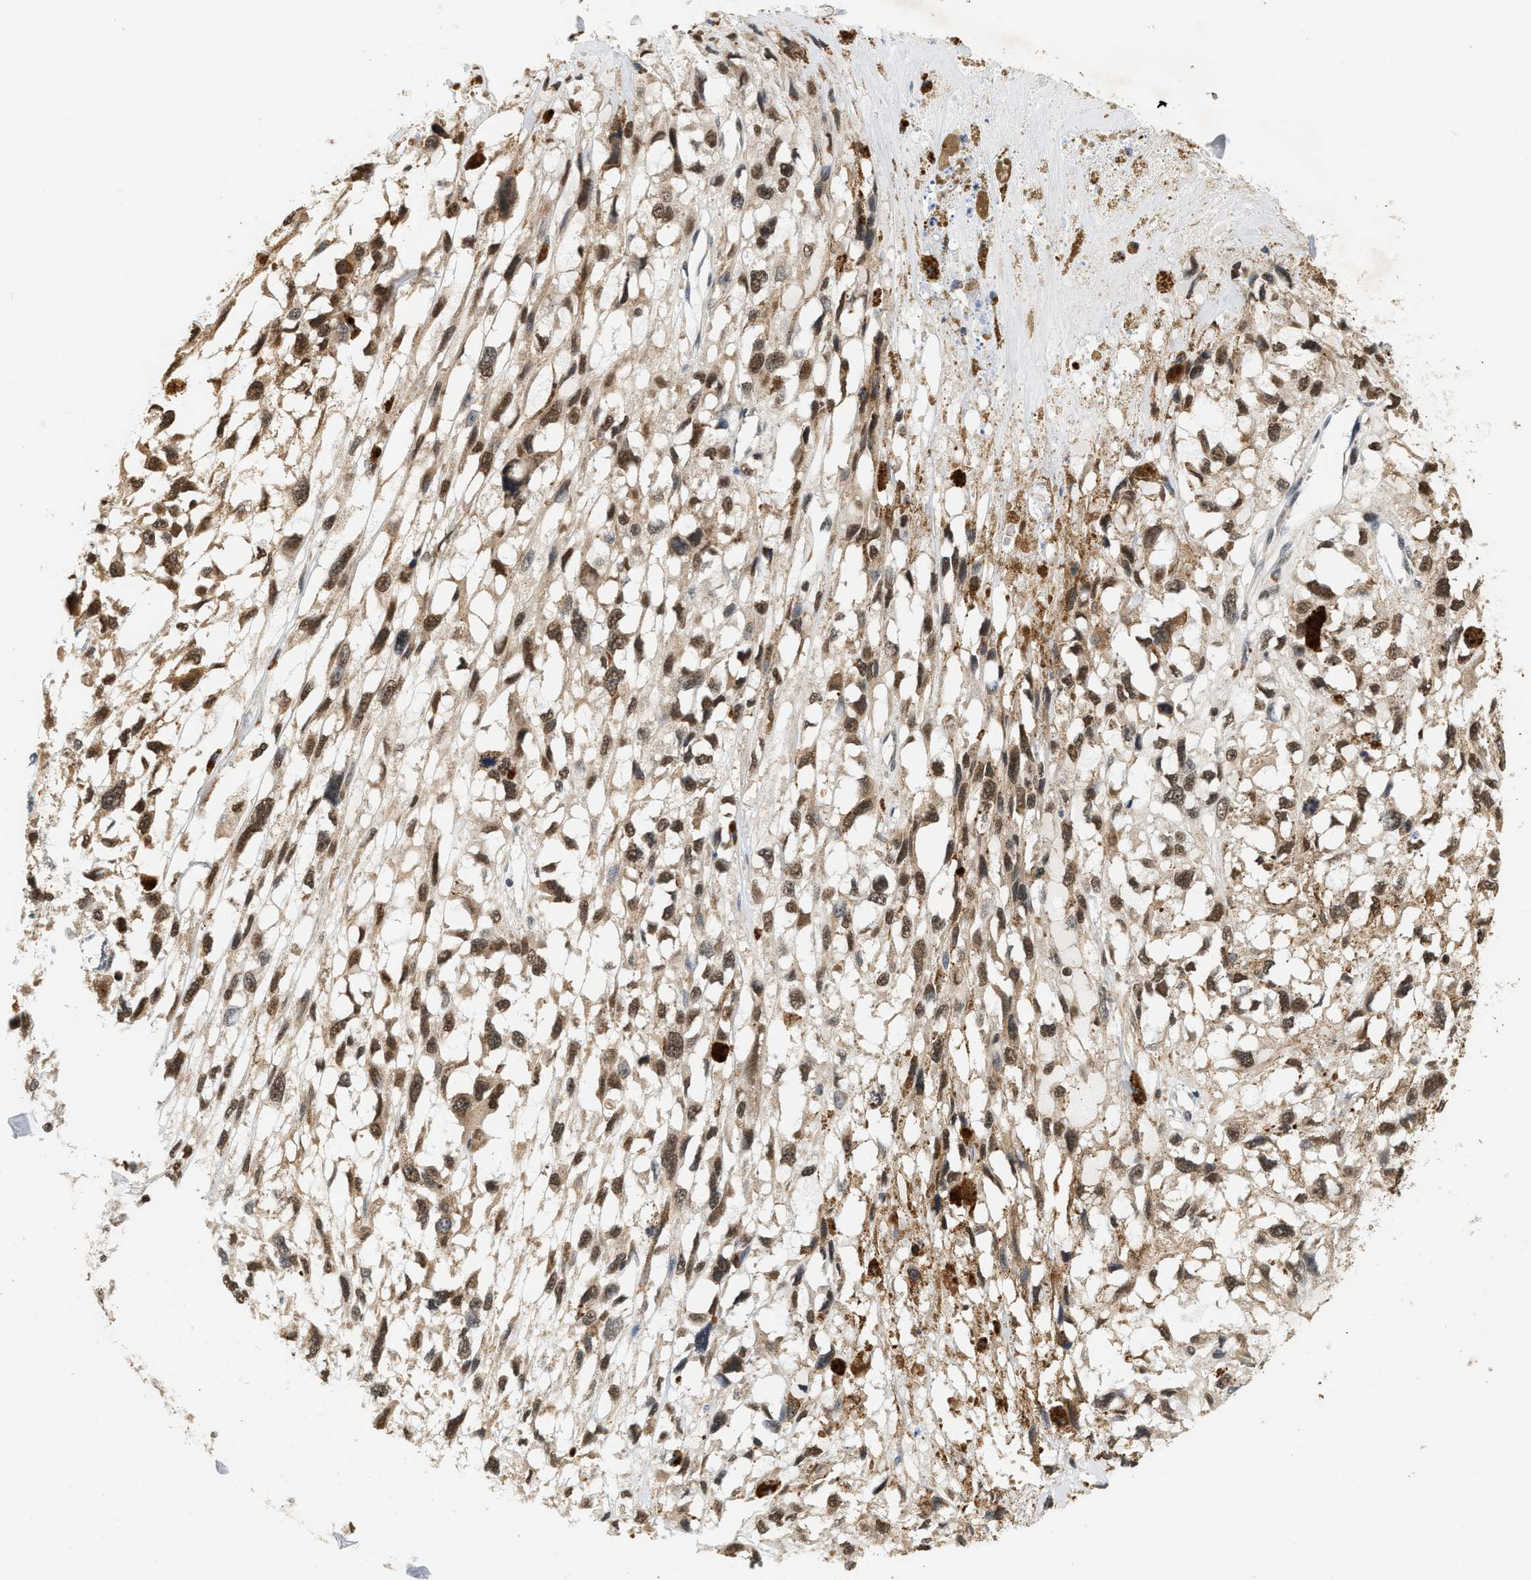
{"staining": {"intensity": "moderate", "quantity": ">75%", "location": "nuclear"}, "tissue": "melanoma", "cell_type": "Tumor cells", "image_type": "cancer", "snomed": [{"axis": "morphology", "description": "Malignant melanoma, Metastatic site"}, {"axis": "topography", "description": "Lymph node"}], "caption": "Tumor cells exhibit medium levels of moderate nuclear expression in approximately >75% of cells in melanoma.", "gene": "GIGYF1", "patient": {"sex": "male", "age": 59}}